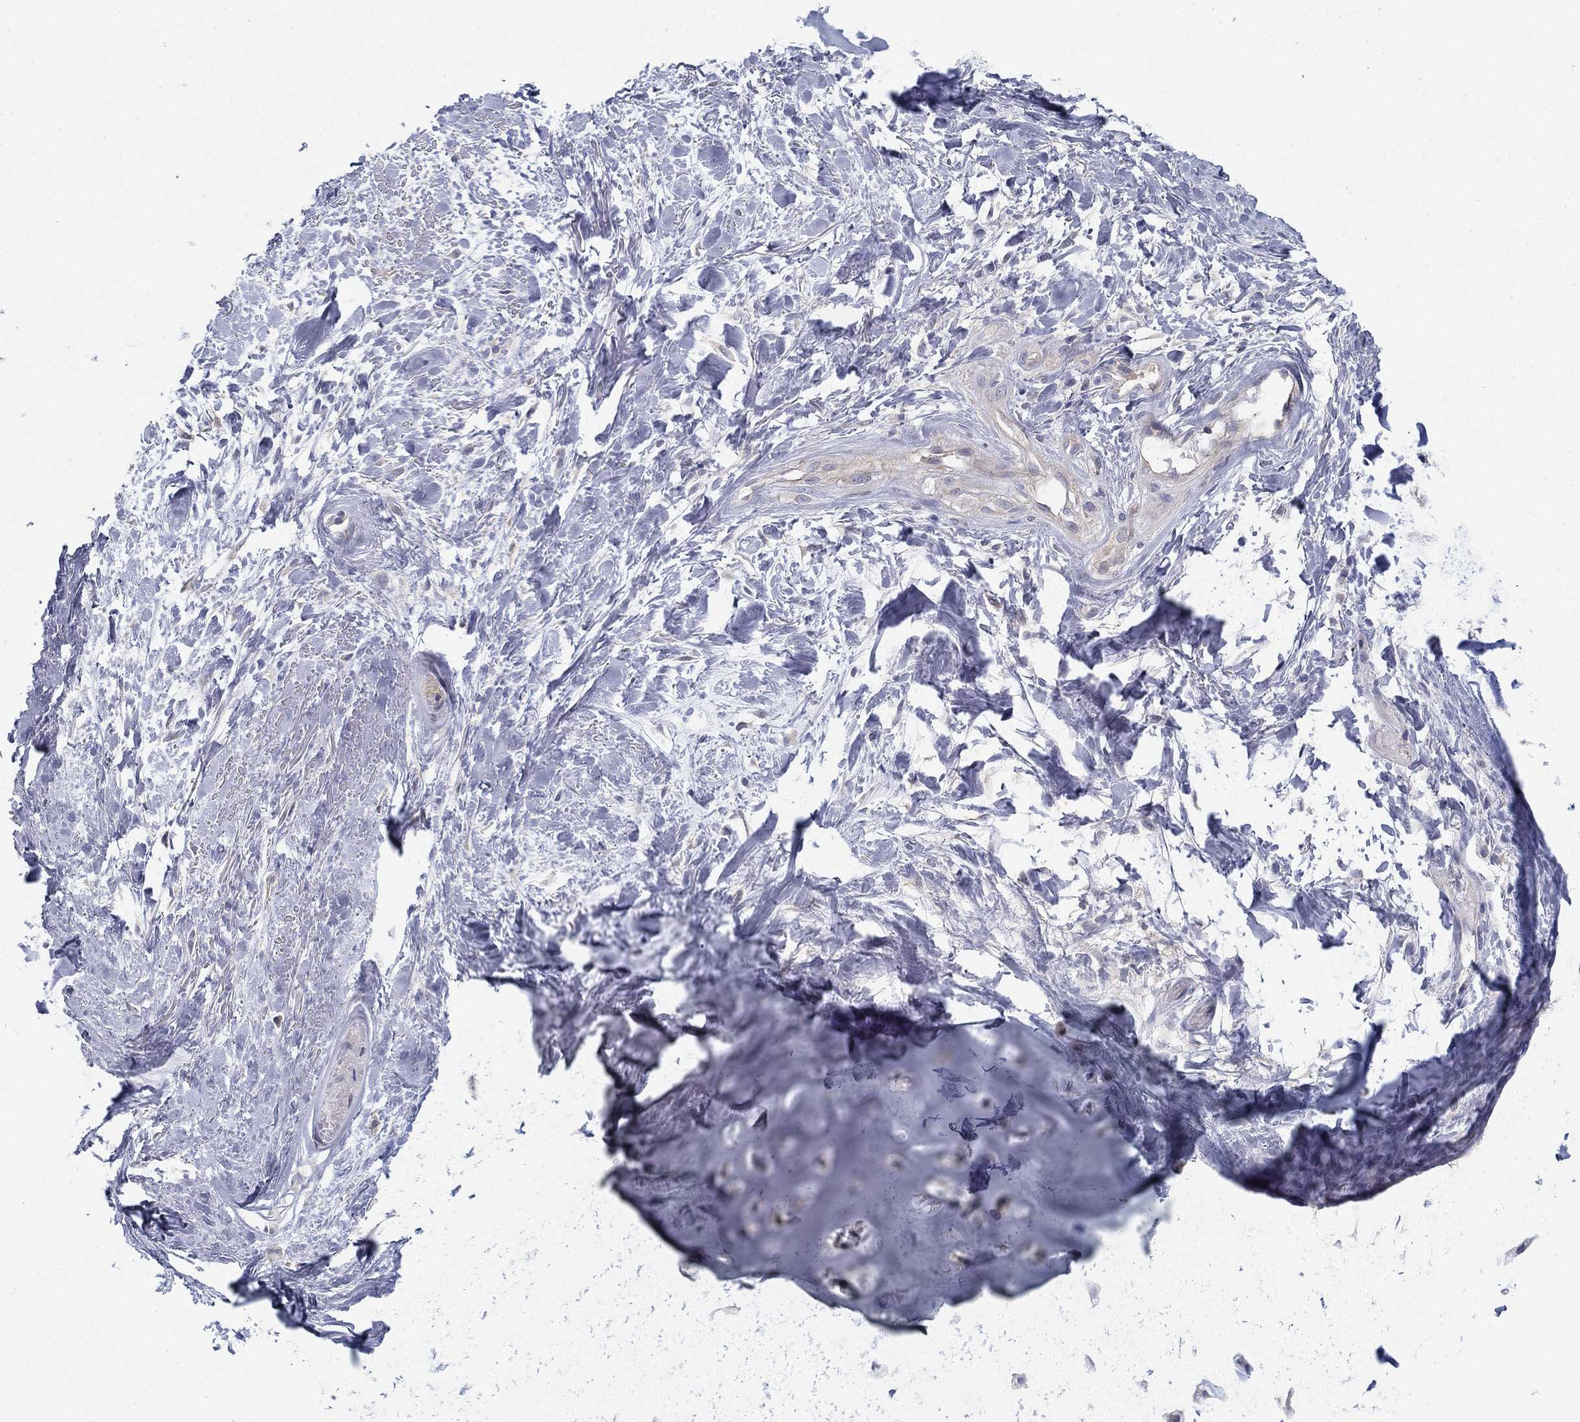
{"staining": {"intensity": "negative", "quantity": "none", "location": "none"}, "tissue": "soft tissue", "cell_type": "Fibroblasts", "image_type": "normal", "snomed": [{"axis": "morphology", "description": "Normal tissue, NOS"}, {"axis": "topography", "description": "Cartilage tissue"}], "caption": "An image of human soft tissue is negative for staining in fibroblasts. (Brightfield microscopy of DAB immunohistochemistry (IHC) at high magnification).", "gene": "GRK7", "patient": {"sex": "male", "age": 62}}